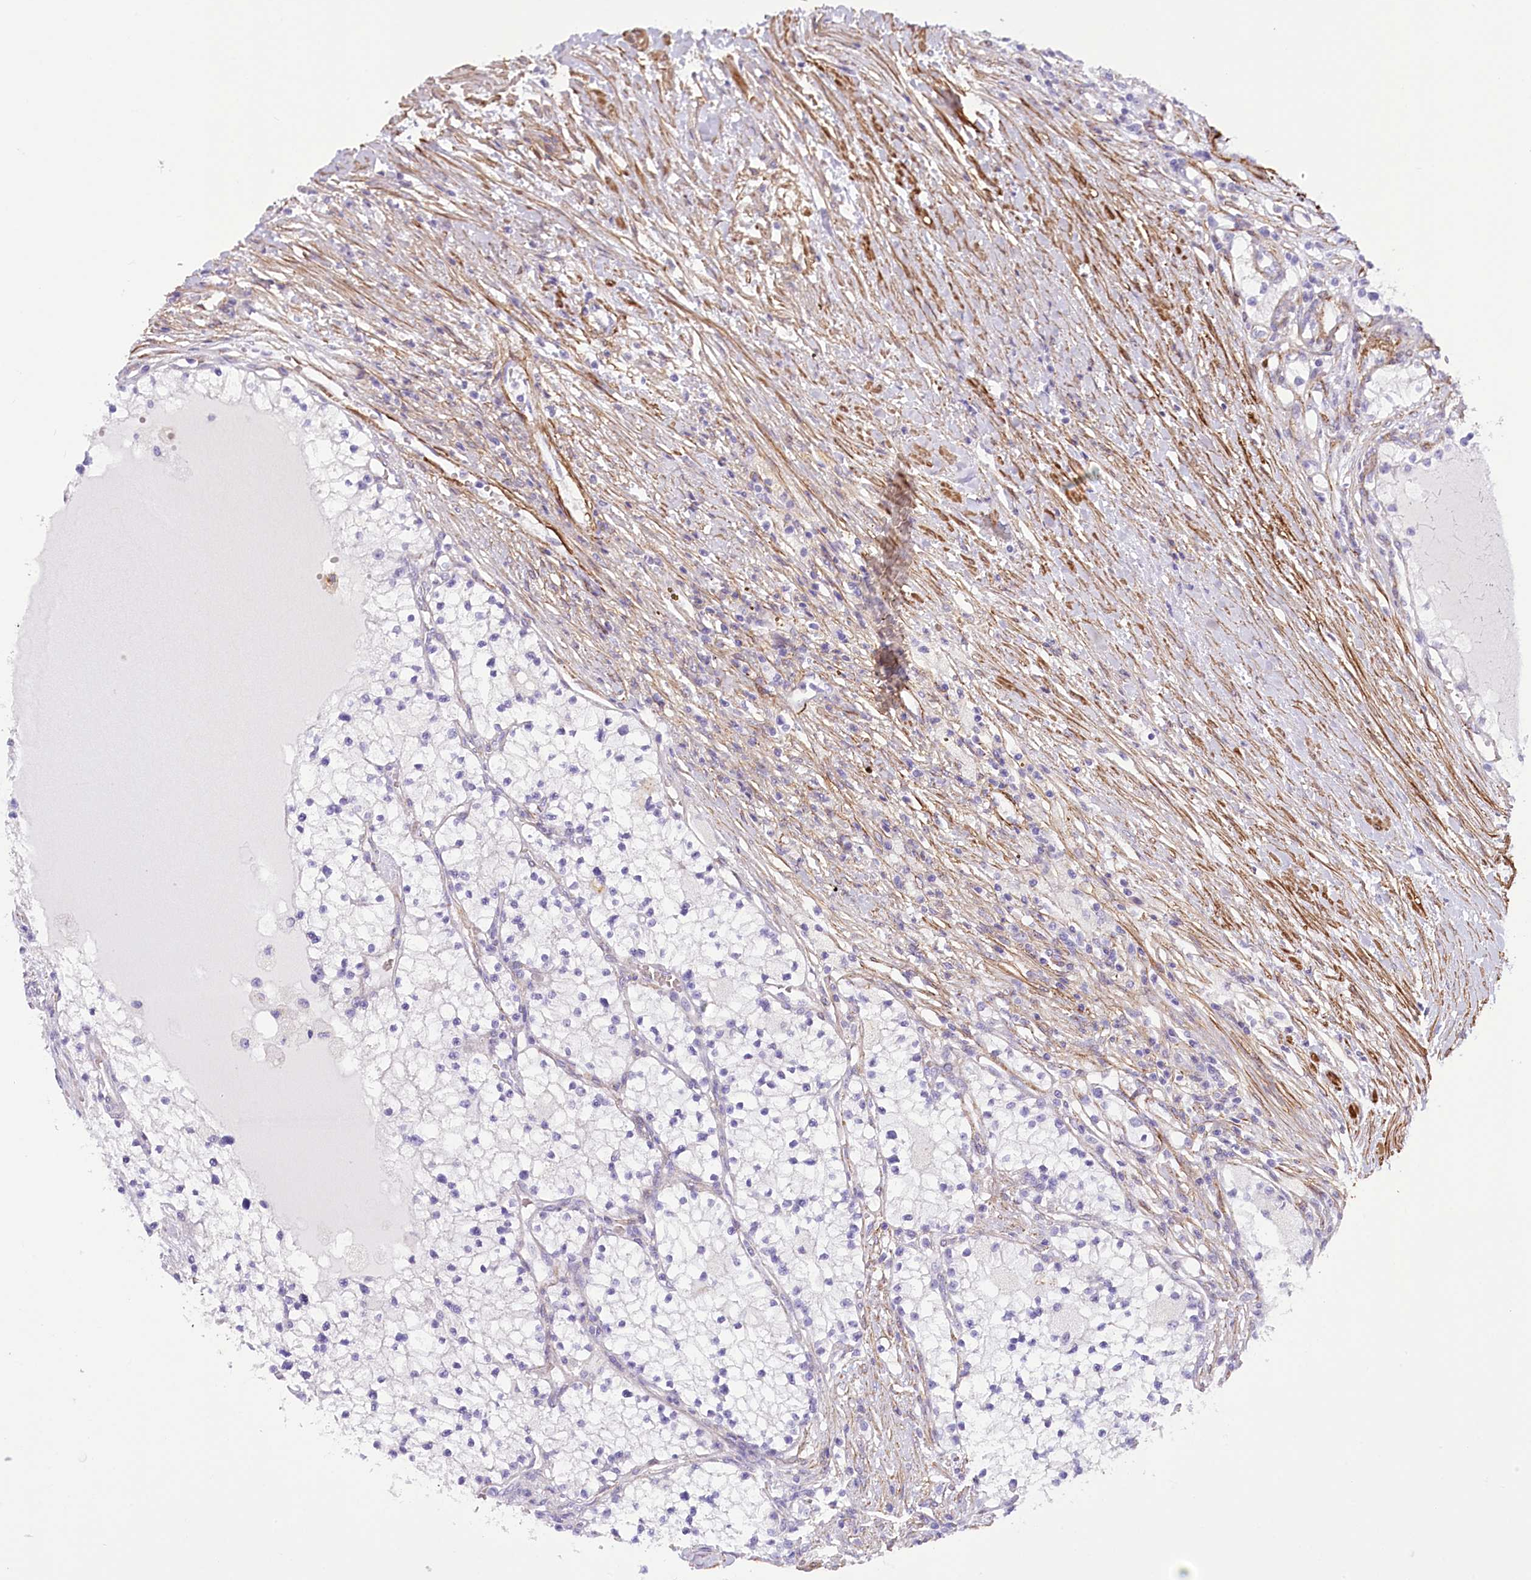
{"staining": {"intensity": "negative", "quantity": "none", "location": "none"}, "tissue": "renal cancer", "cell_type": "Tumor cells", "image_type": "cancer", "snomed": [{"axis": "morphology", "description": "Normal tissue, NOS"}, {"axis": "morphology", "description": "Adenocarcinoma, NOS"}, {"axis": "topography", "description": "Kidney"}], "caption": "Histopathology image shows no protein positivity in tumor cells of renal cancer (adenocarcinoma) tissue.", "gene": "SYNPO2", "patient": {"sex": "male", "age": 68}}